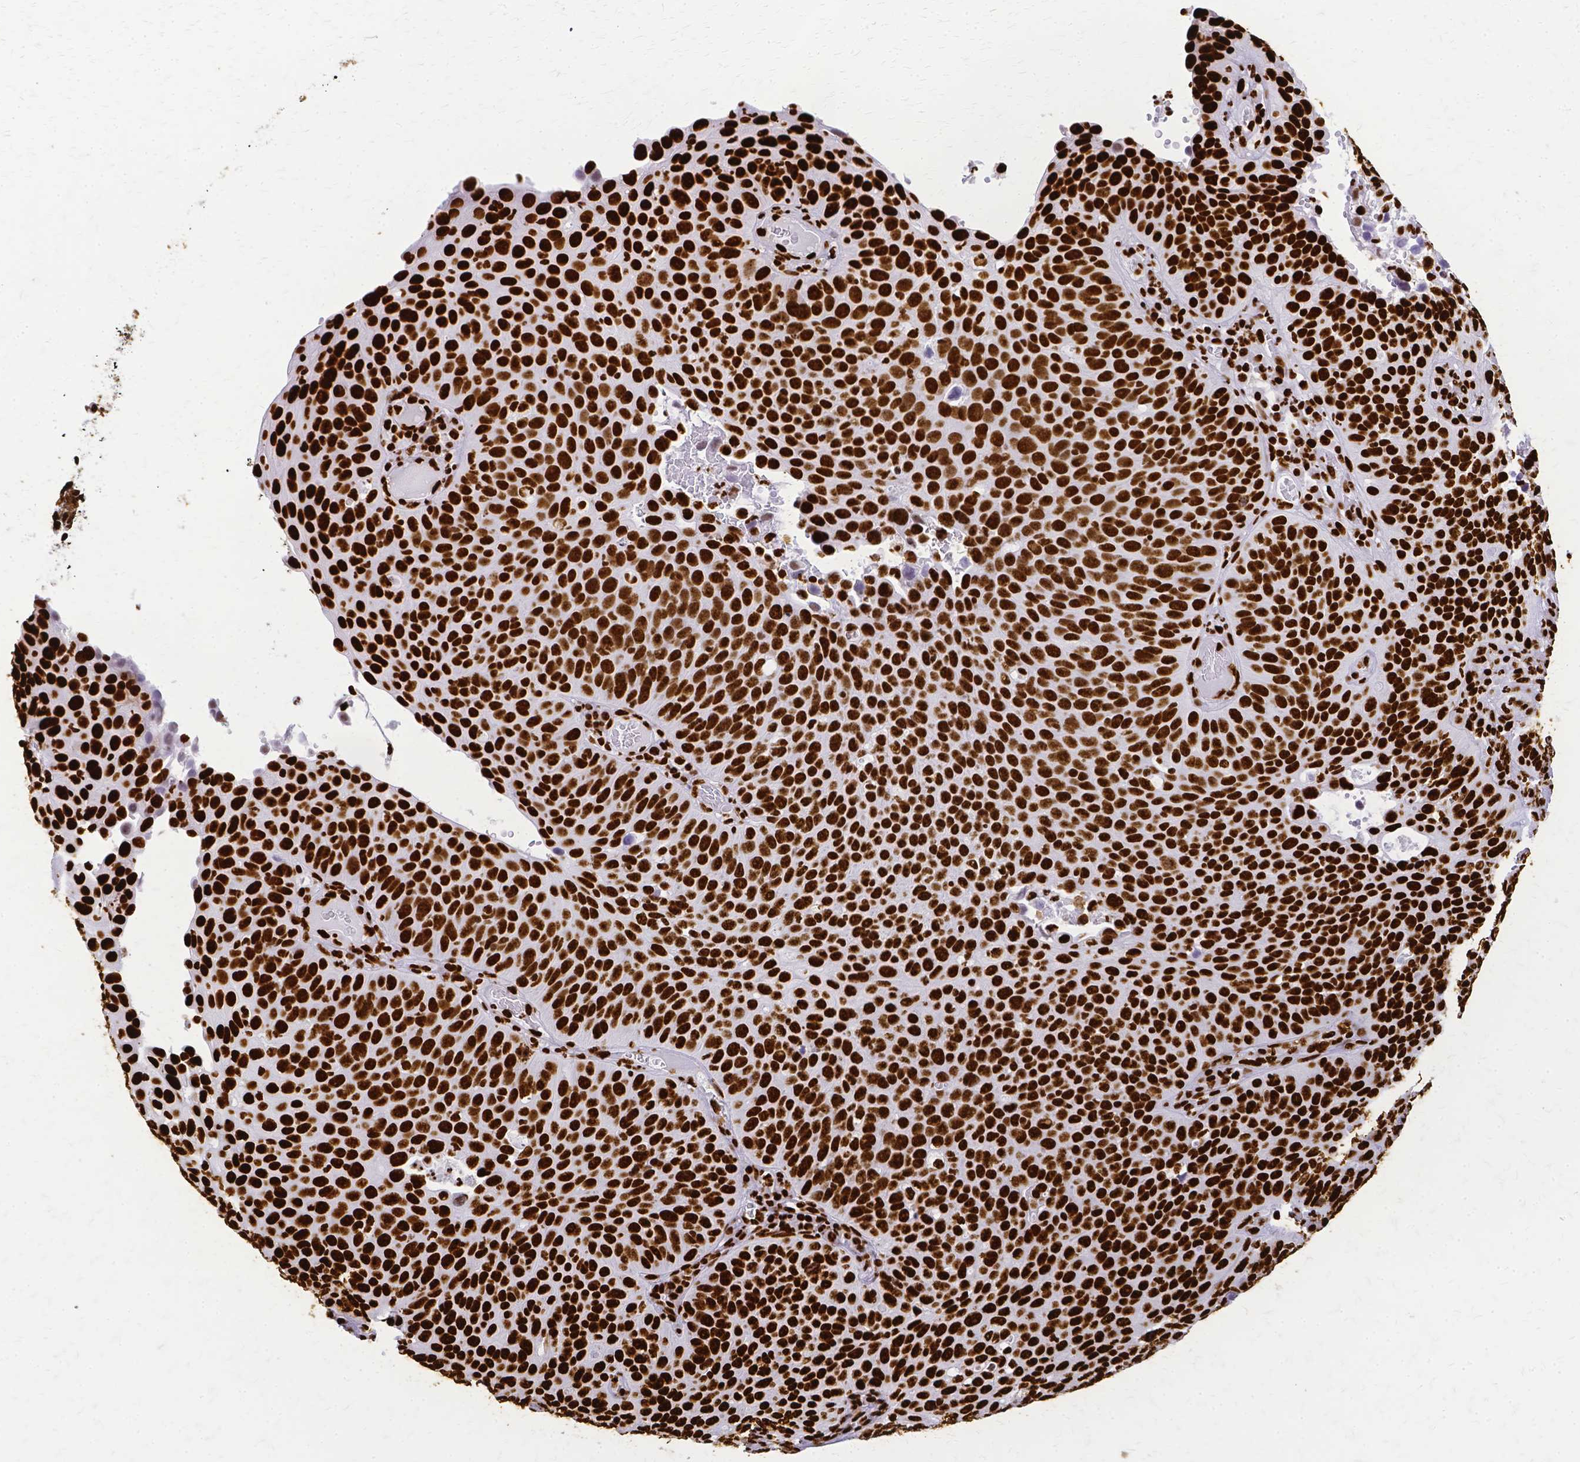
{"staining": {"intensity": "strong", "quantity": ">75%", "location": "nuclear"}, "tissue": "cervical cancer", "cell_type": "Tumor cells", "image_type": "cancer", "snomed": [{"axis": "morphology", "description": "Squamous cell carcinoma, NOS"}, {"axis": "topography", "description": "Cervix"}], "caption": "About >75% of tumor cells in human cervical cancer (squamous cell carcinoma) display strong nuclear protein staining as visualized by brown immunohistochemical staining.", "gene": "SFPQ", "patient": {"sex": "female", "age": 36}}